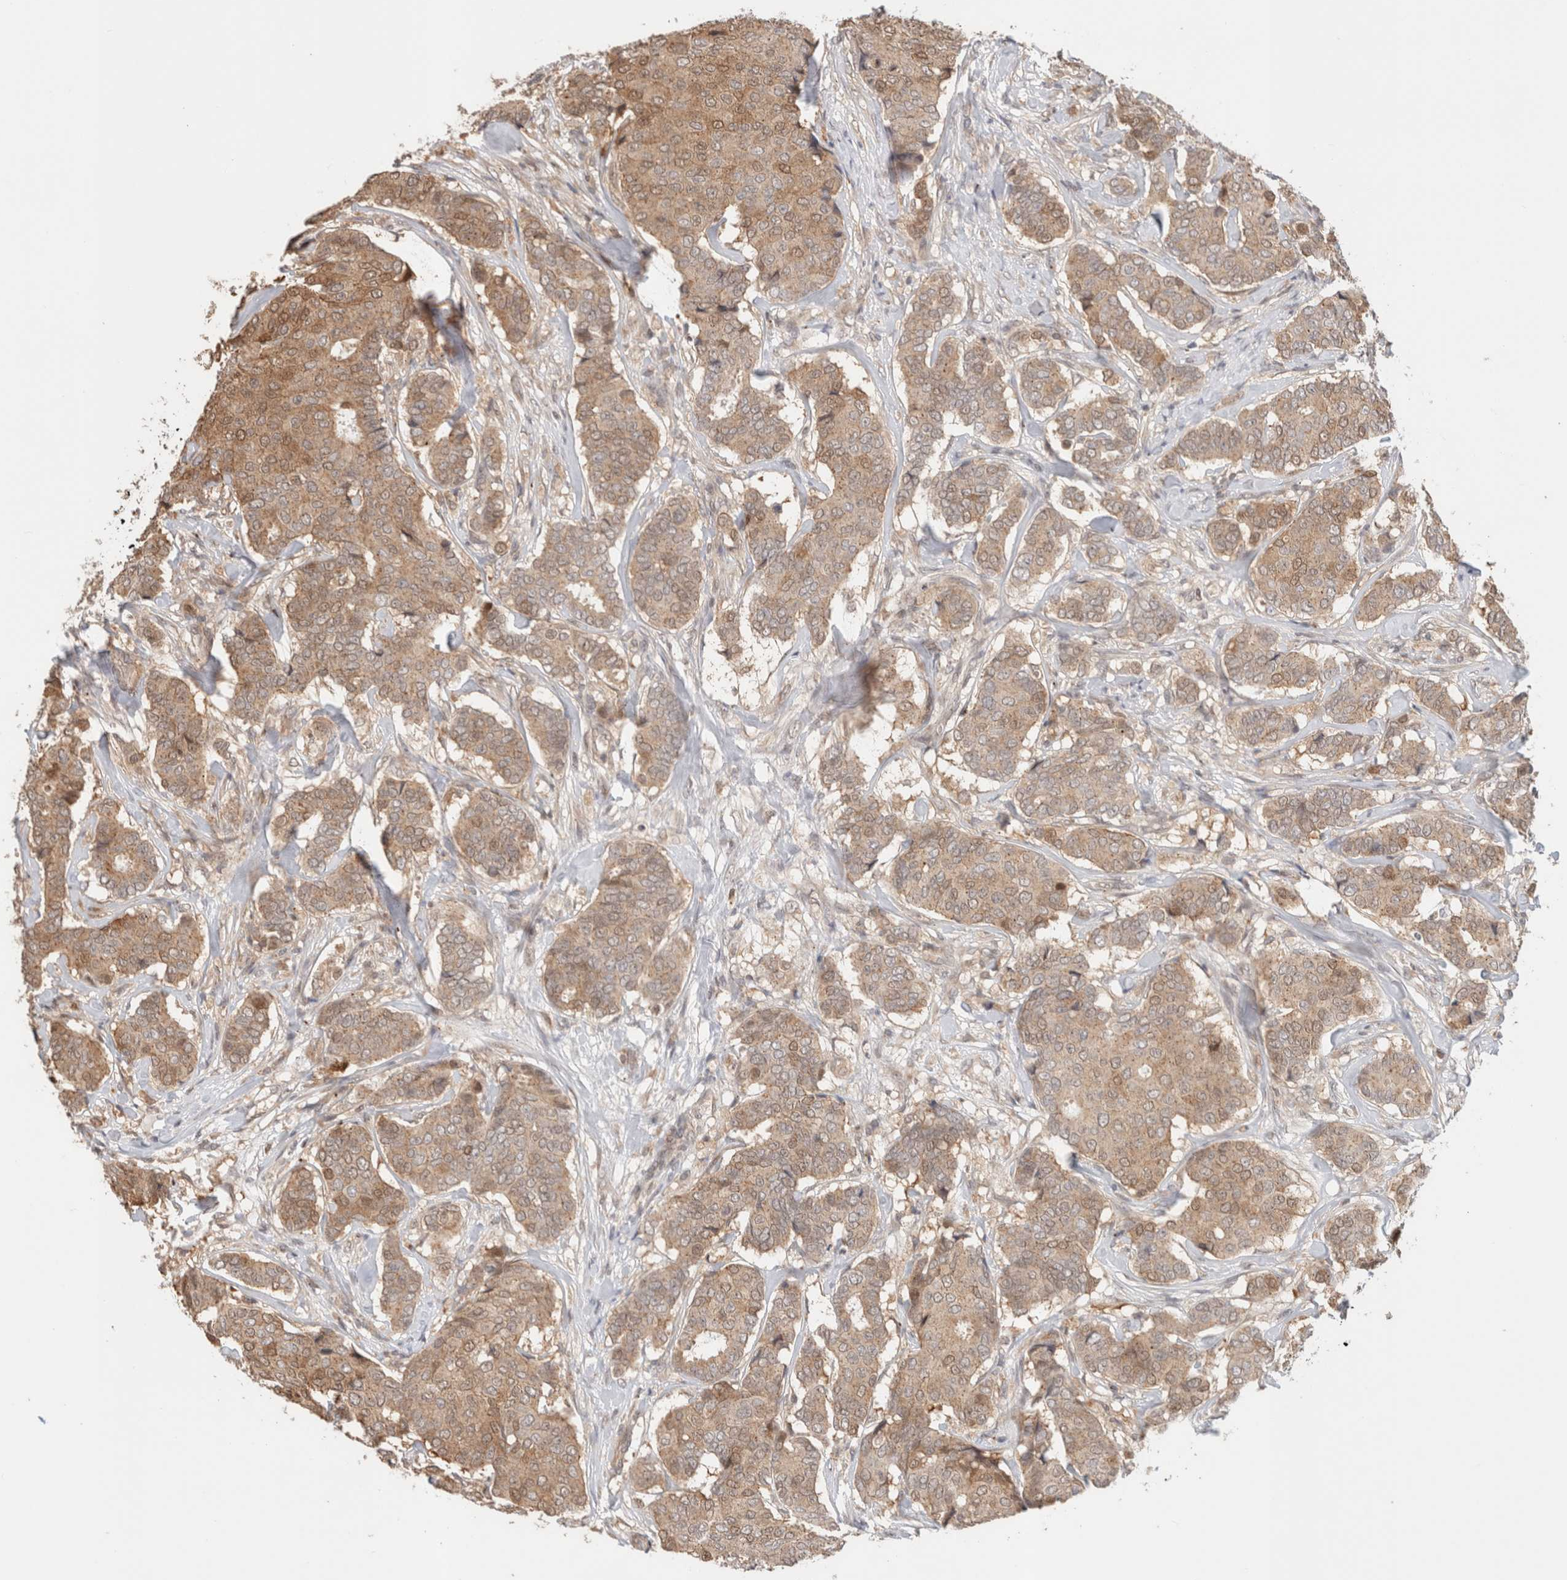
{"staining": {"intensity": "weak", "quantity": ">75%", "location": "cytoplasmic/membranous"}, "tissue": "breast cancer", "cell_type": "Tumor cells", "image_type": "cancer", "snomed": [{"axis": "morphology", "description": "Duct carcinoma"}, {"axis": "topography", "description": "Breast"}], "caption": "About >75% of tumor cells in human breast cancer exhibit weak cytoplasmic/membranous protein expression as visualized by brown immunohistochemical staining.", "gene": "OTUD6B", "patient": {"sex": "female", "age": 75}}